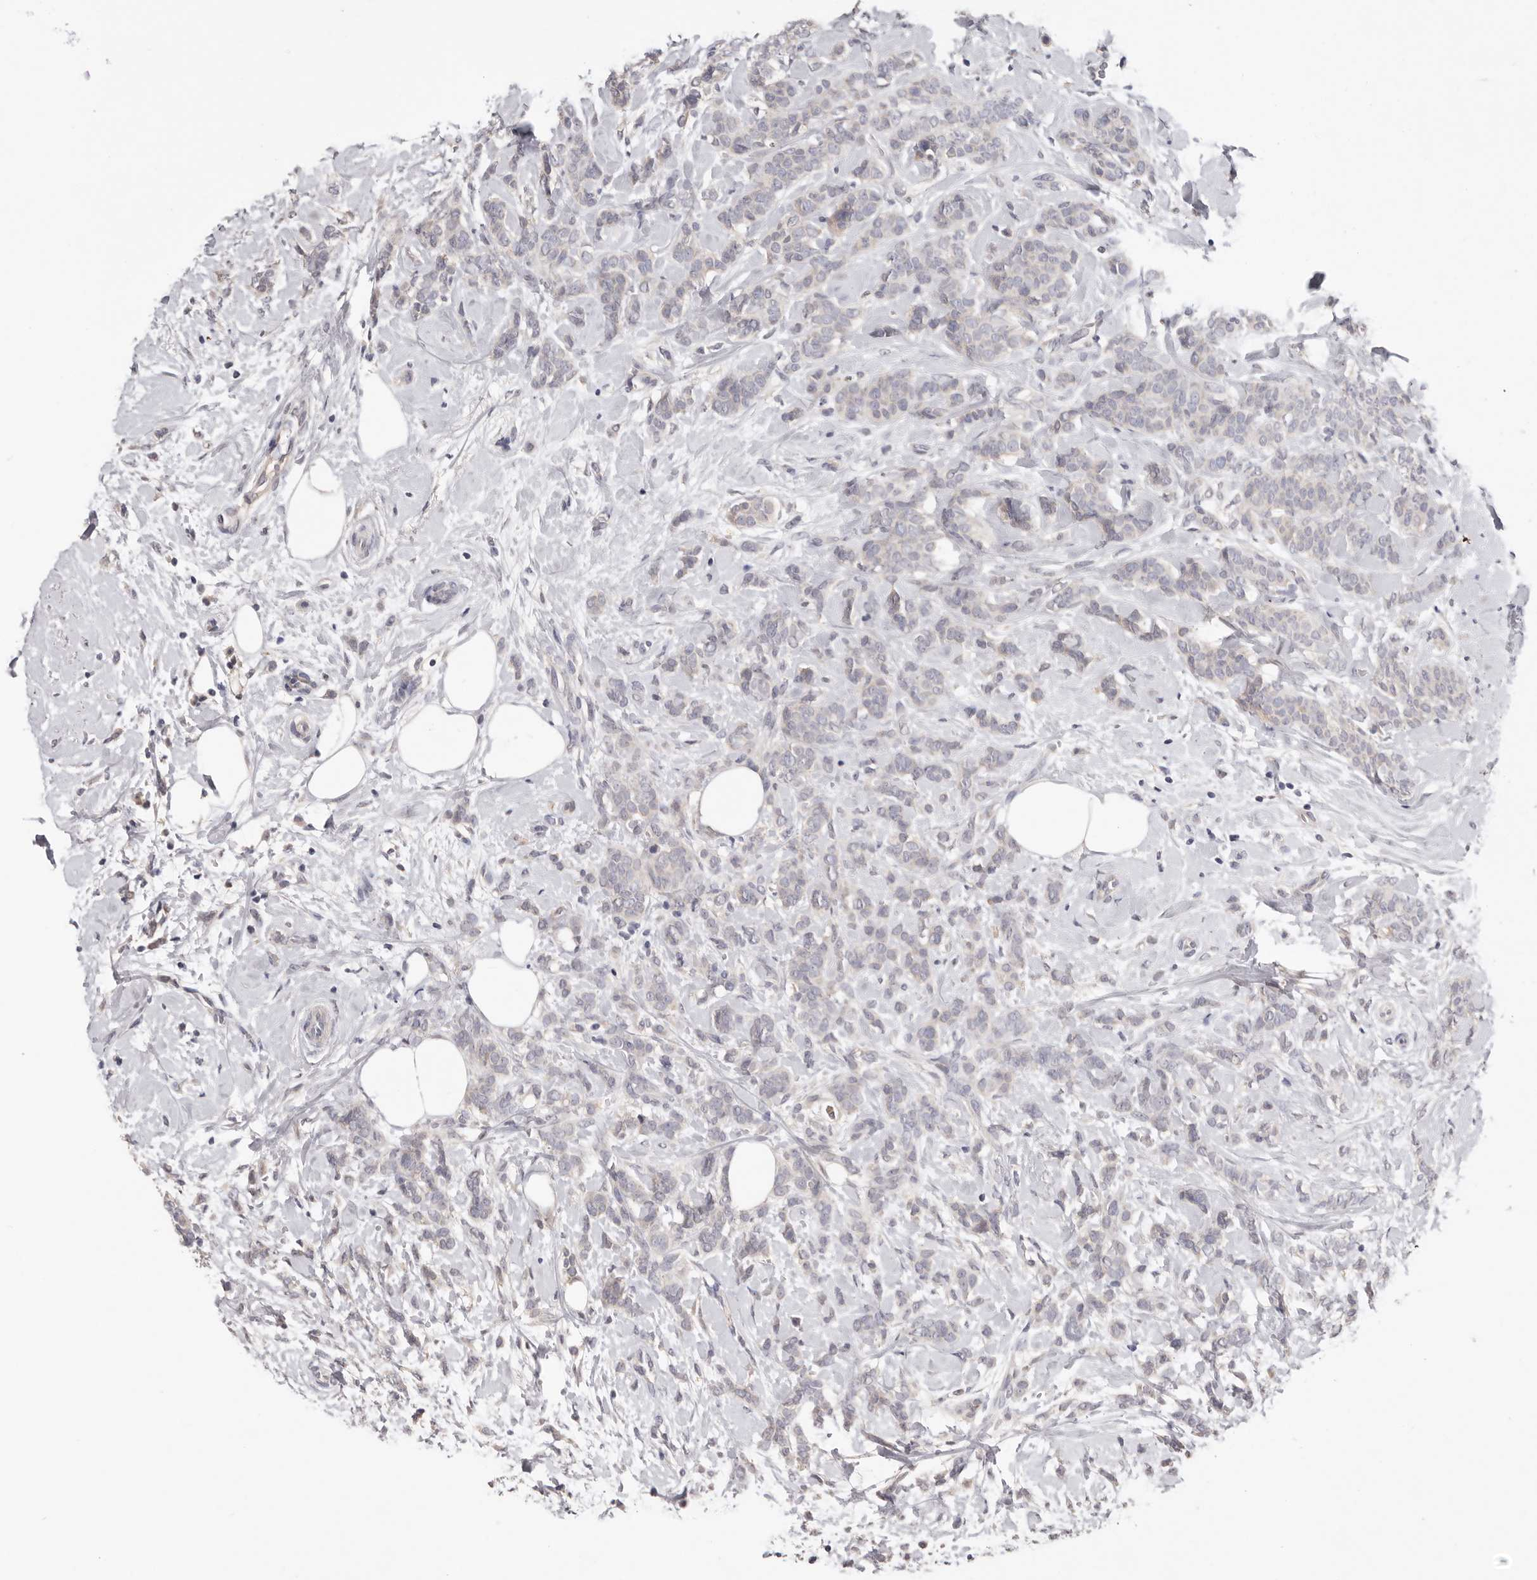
{"staining": {"intensity": "negative", "quantity": "none", "location": "none"}, "tissue": "breast cancer", "cell_type": "Tumor cells", "image_type": "cancer", "snomed": [{"axis": "morphology", "description": "Lobular carcinoma, in situ"}, {"axis": "morphology", "description": "Lobular carcinoma"}, {"axis": "topography", "description": "Breast"}], "caption": "Photomicrograph shows no protein staining in tumor cells of lobular carcinoma (breast) tissue.", "gene": "DOP1A", "patient": {"sex": "female", "age": 41}}